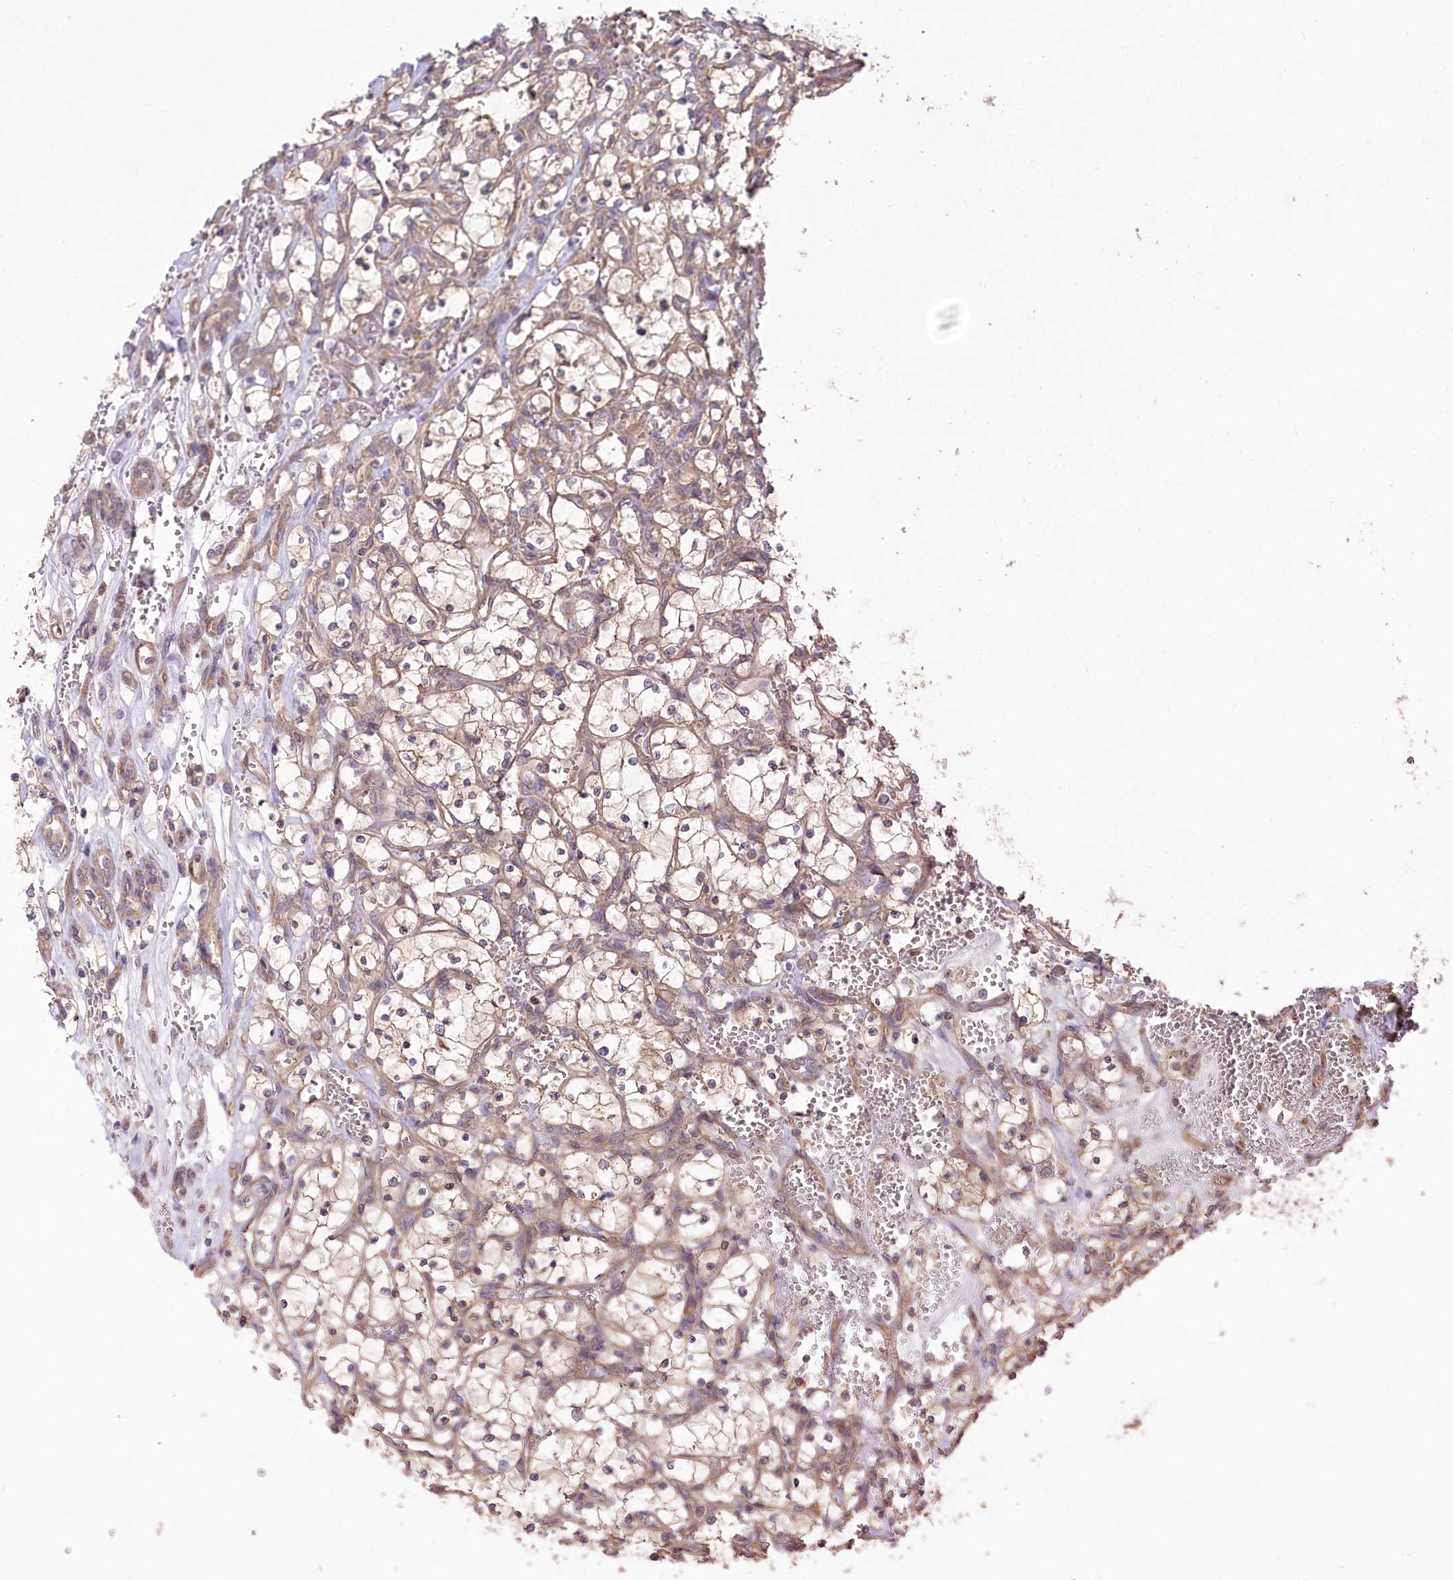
{"staining": {"intensity": "weak", "quantity": ">75%", "location": "cytoplasmic/membranous"}, "tissue": "renal cancer", "cell_type": "Tumor cells", "image_type": "cancer", "snomed": [{"axis": "morphology", "description": "Adenocarcinoma, NOS"}, {"axis": "topography", "description": "Kidney"}], "caption": "This image demonstrates renal cancer stained with immunohistochemistry to label a protein in brown. The cytoplasmic/membranous of tumor cells show weak positivity for the protein. Nuclei are counter-stained blue.", "gene": "PRSS53", "patient": {"sex": "female", "age": 69}}